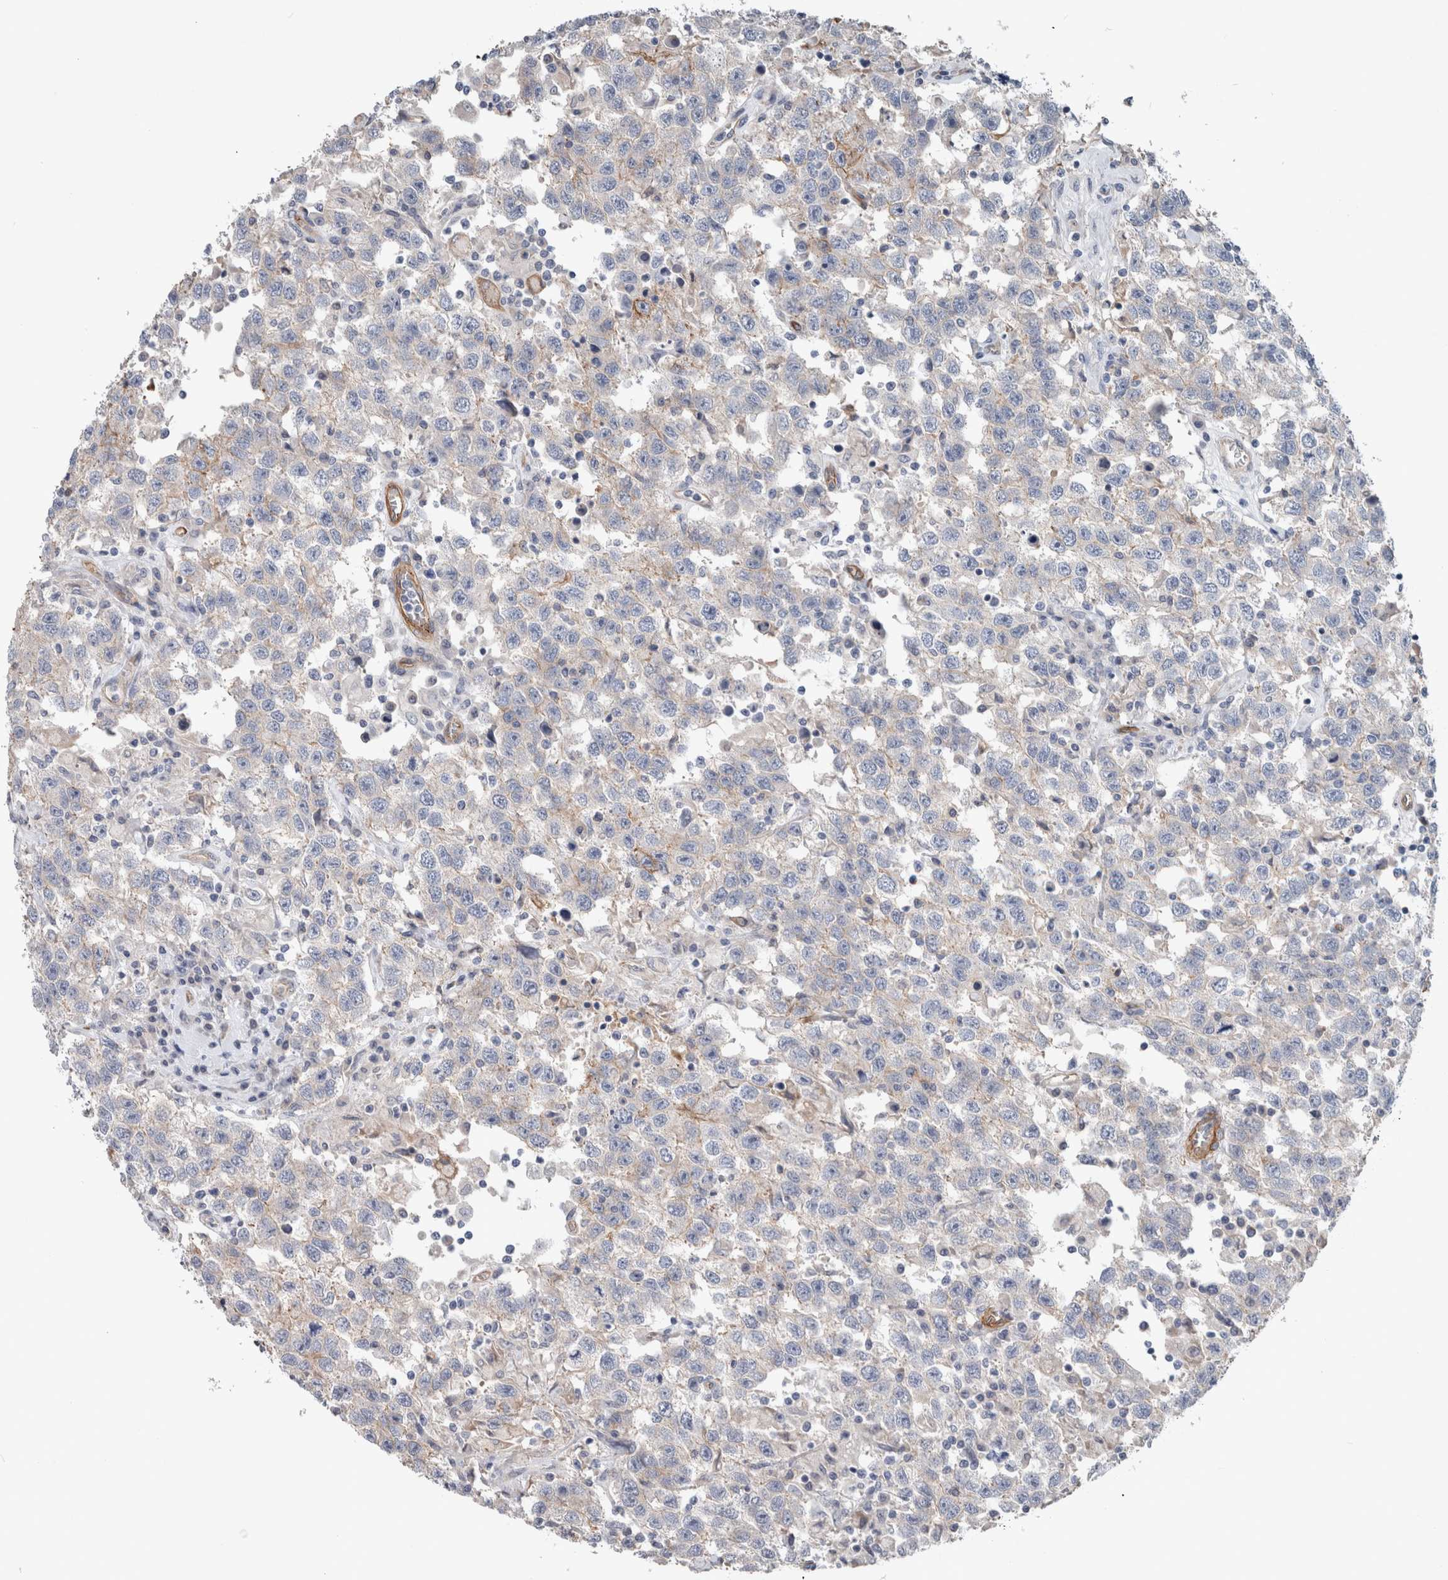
{"staining": {"intensity": "moderate", "quantity": "<25%", "location": "cytoplasmic/membranous"}, "tissue": "testis cancer", "cell_type": "Tumor cells", "image_type": "cancer", "snomed": [{"axis": "morphology", "description": "Seminoma, NOS"}, {"axis": "topography", "description": "Testis"}], "caption": "Human testis cancer (seminoma) stained with a protein marker exhibits moderate staining in tumor cells.", "gene": "BCAM", "patient": {"sex": "male", "age": 41}}